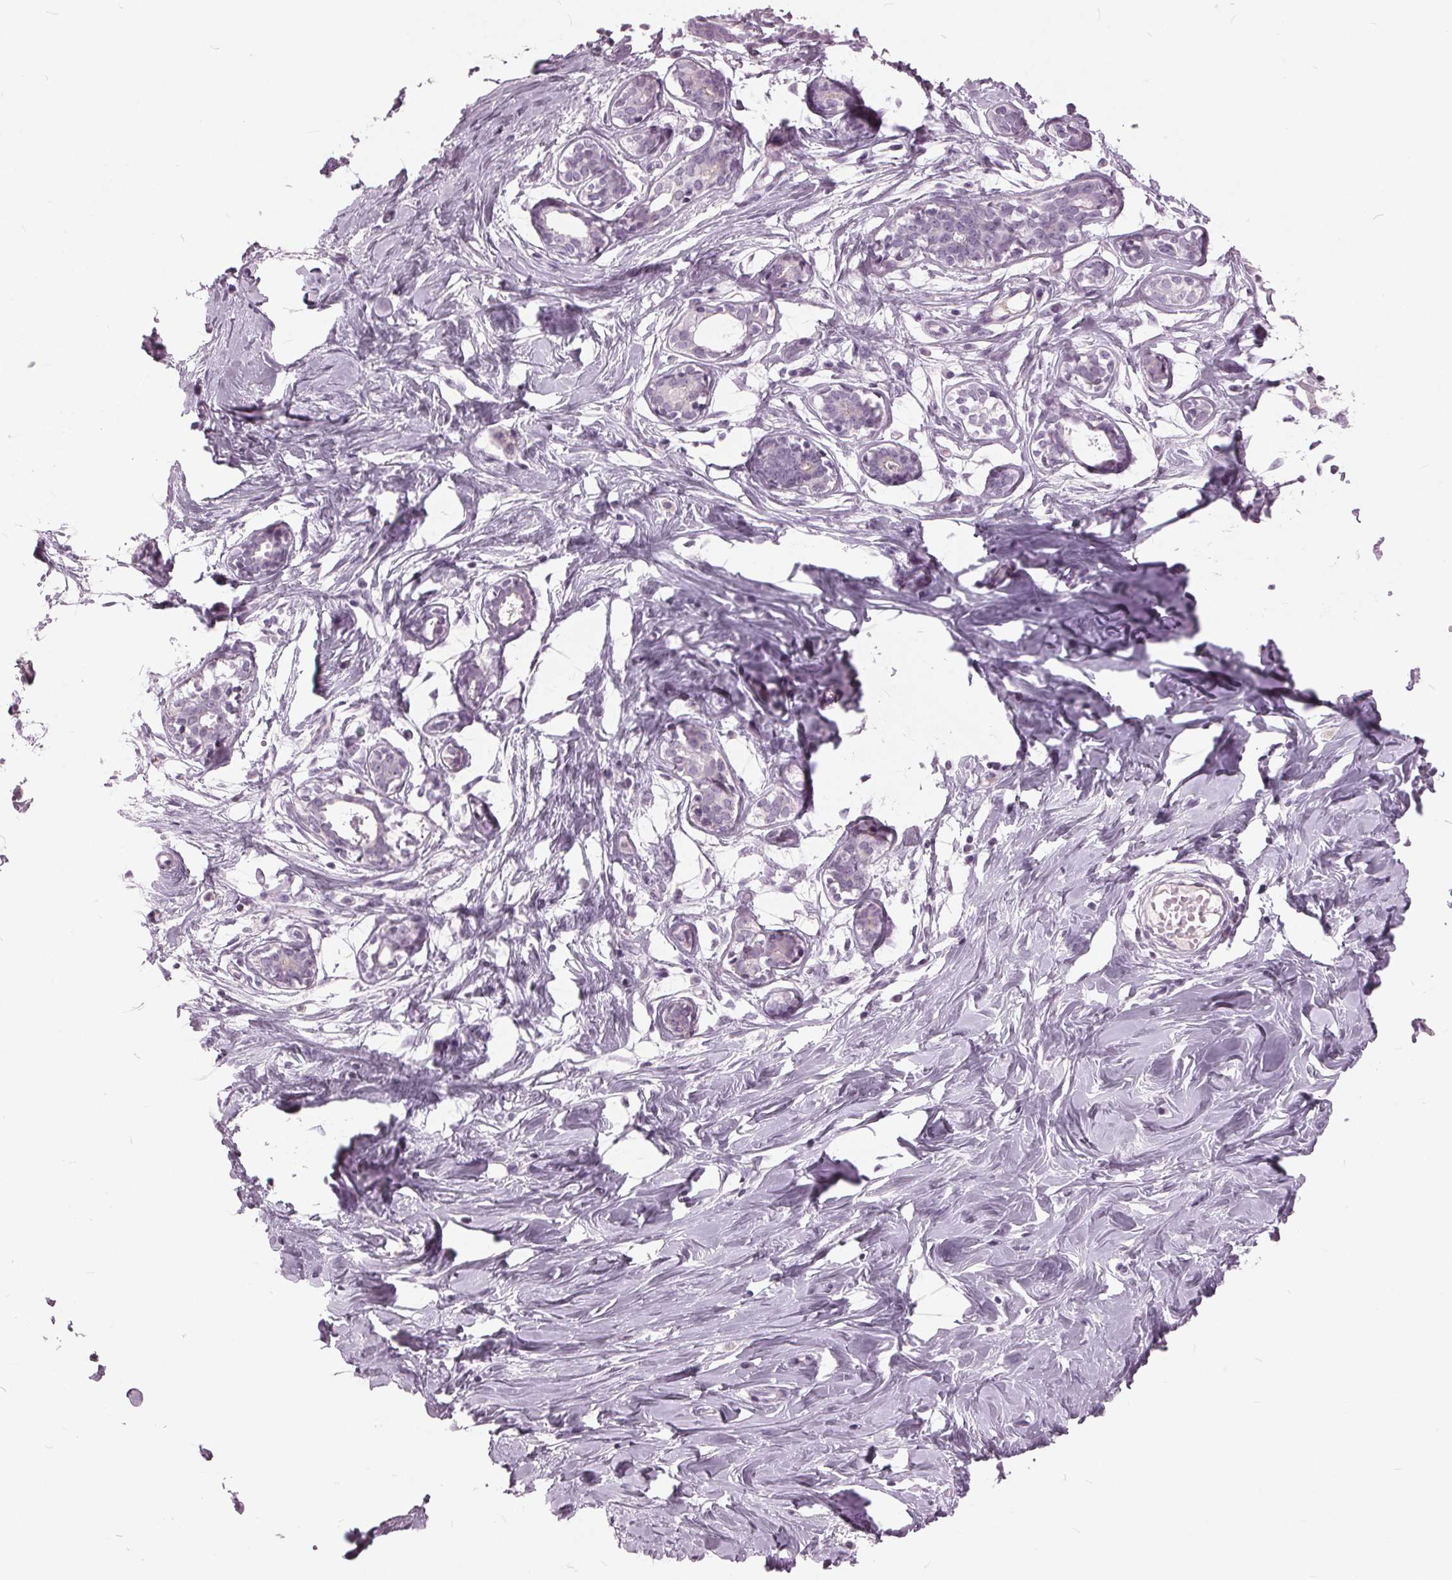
{"staining": {"intensity": "negative", "quantity": "none", "location": "none"}, "tissue": "breast", "cell_type": "Adipocytes", "image_type": "normal", "snomed": [{"axis": "morphology", "description": "Normal tissue, NOS"}, {"axis": "topography", "description": "Breast"}], "caption": "Immunohistochemistry (IHC) of benign breast displays no expression in adipocytes. (IHC, brightfield microscopy, high magnification).", "gene": "SLC9A4", "patient": {"sex": "female", "age": 27}}